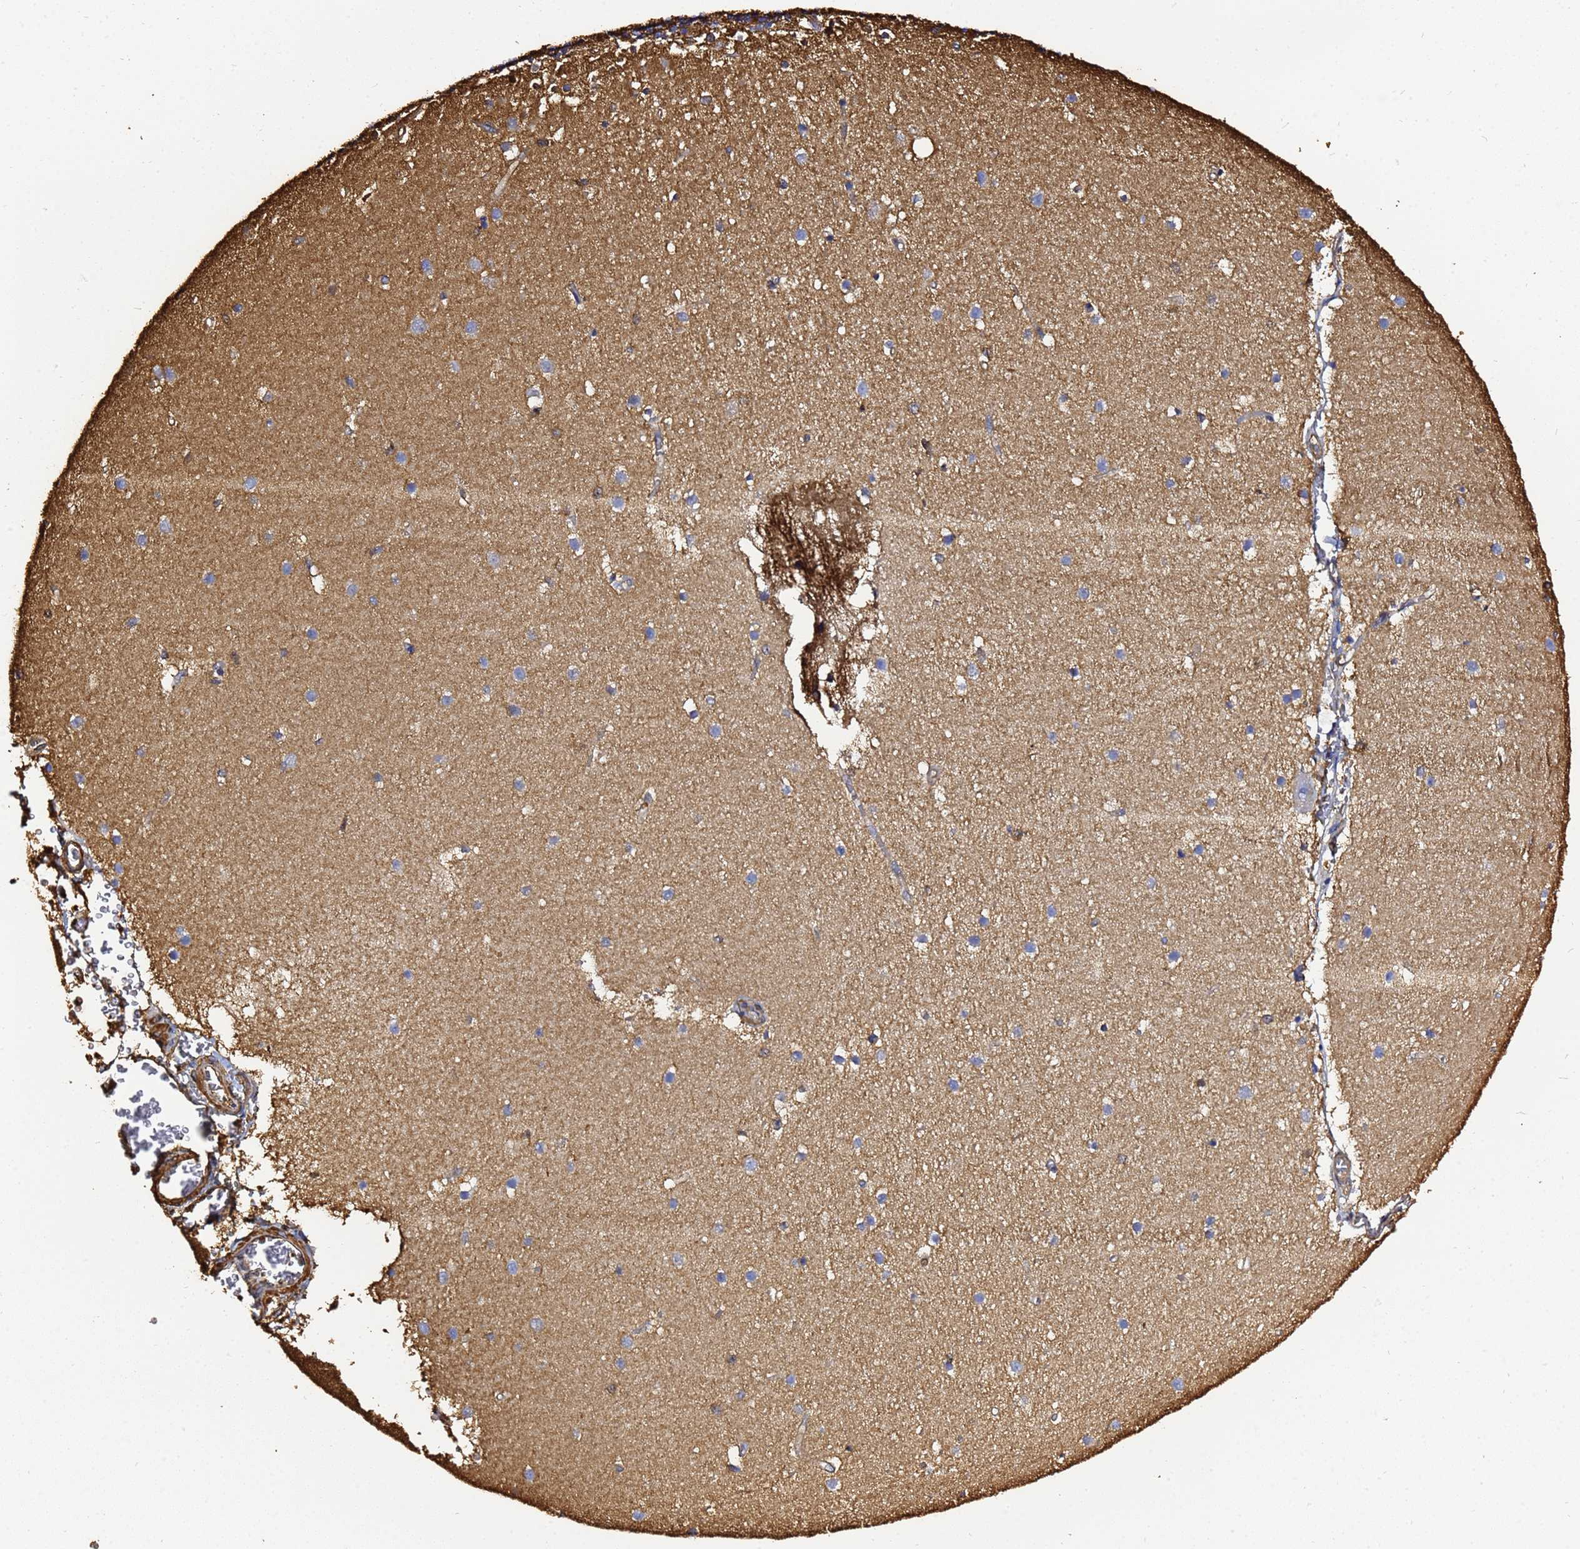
{"staining": {"intensity": "moderate", "quantity": "25%-75%", "location": "cytoplasmic/membranous"}, "tissue": "cerebellum", "cell_type": "Cells in granular layer", "image_type": "normal", "snomed": [{"axis": "morphology", "description": "Normal tissue, NOS"}, {"axis": "topography", "description": "Cerebellum"}], "caption": "The histopathology image demonstrates staining of benign cerebellum, revealing moderate cytoplasmic/membranous protein staining (brown color) within cells in granular layer.", "gene": "ACTA1", "patient": {"sex": "male", "age": 54}}